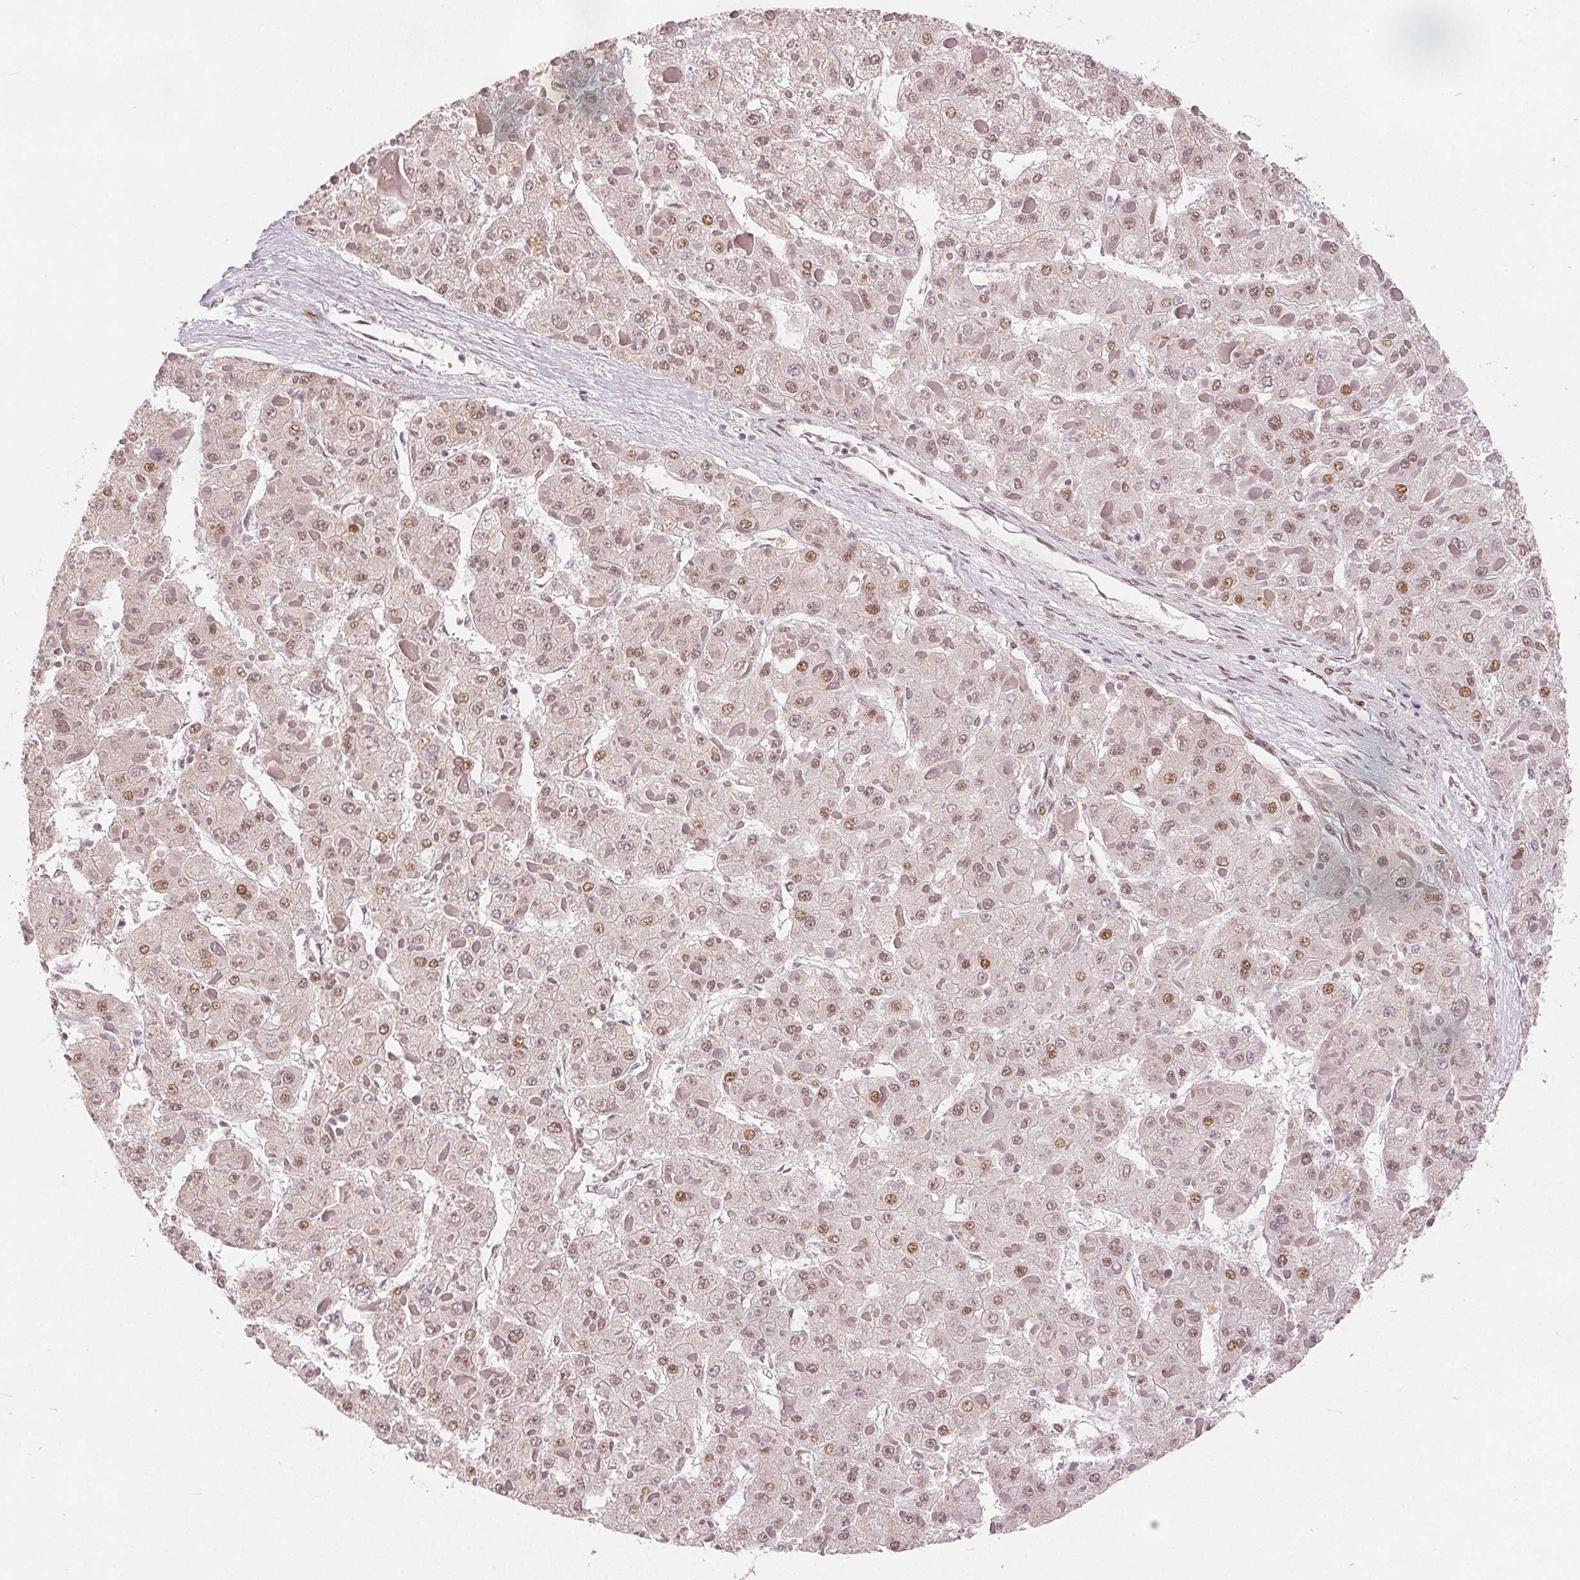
{"staining": {"intensity": "moderate", "quantity": ">75%", "location": "nuclear"}, "tissue": "liver cancer", "cell_type": "Tumor cells", "image_type": "cancer", "snomed": [{"axis": "morphology", "description": "Carcinoma, Hepatocellular, NOS"}, {"axis": "topography", "description": "Liver"}], "caption": "A histopathology image showing moderate nuclear expression in approximately >75% of tumor cells in liver cancer (hepatocellular carcinoma), as visualized by brown immunohistochemical staining.", "gene": "ZNF703", "patient": {"sex": "female", "age": 73}}